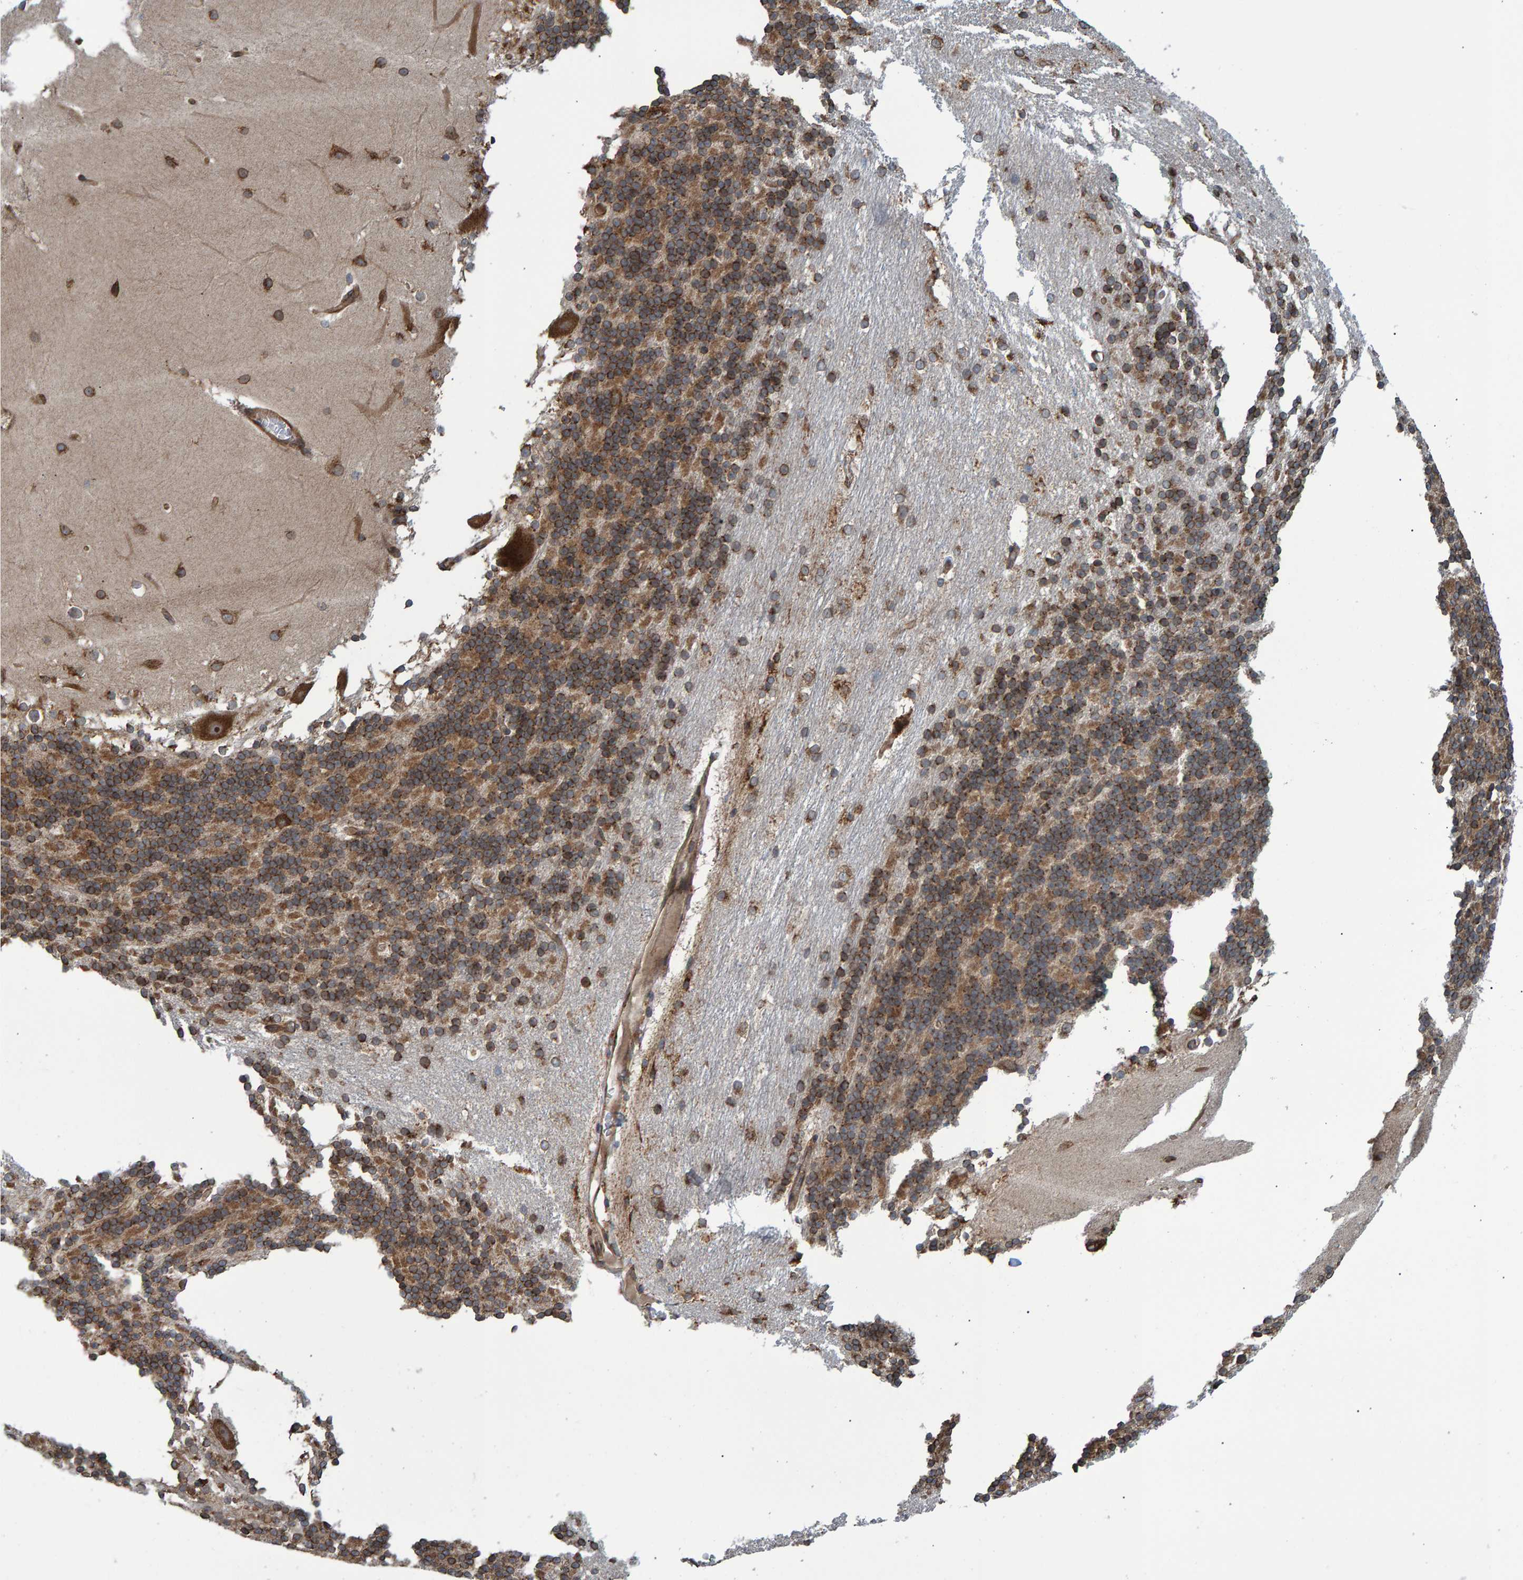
{"staining": {"intensity": "moderate", "quantity": ">75%", "location": "cytoplasmic/membranous"}, "tissue": "cerebellum", "cell_type": "Cells in granular layer", "image_type": "normal", "snomed": [{"axis": "morphology", "description": "Normal tissue, NOS"}, {"axis": "topography", "description": "Cerebellum"}], "caption": "Protein expression by IHC reveals moderate cytoplasmic/membranous staining in approximately >75% of cells in granular layer in normal cerebellum. (Brightfield microscopy of DAB IHC at high magnification).", "gene": "FAM117A", "patient": {"sex": "female", "age": 19}}